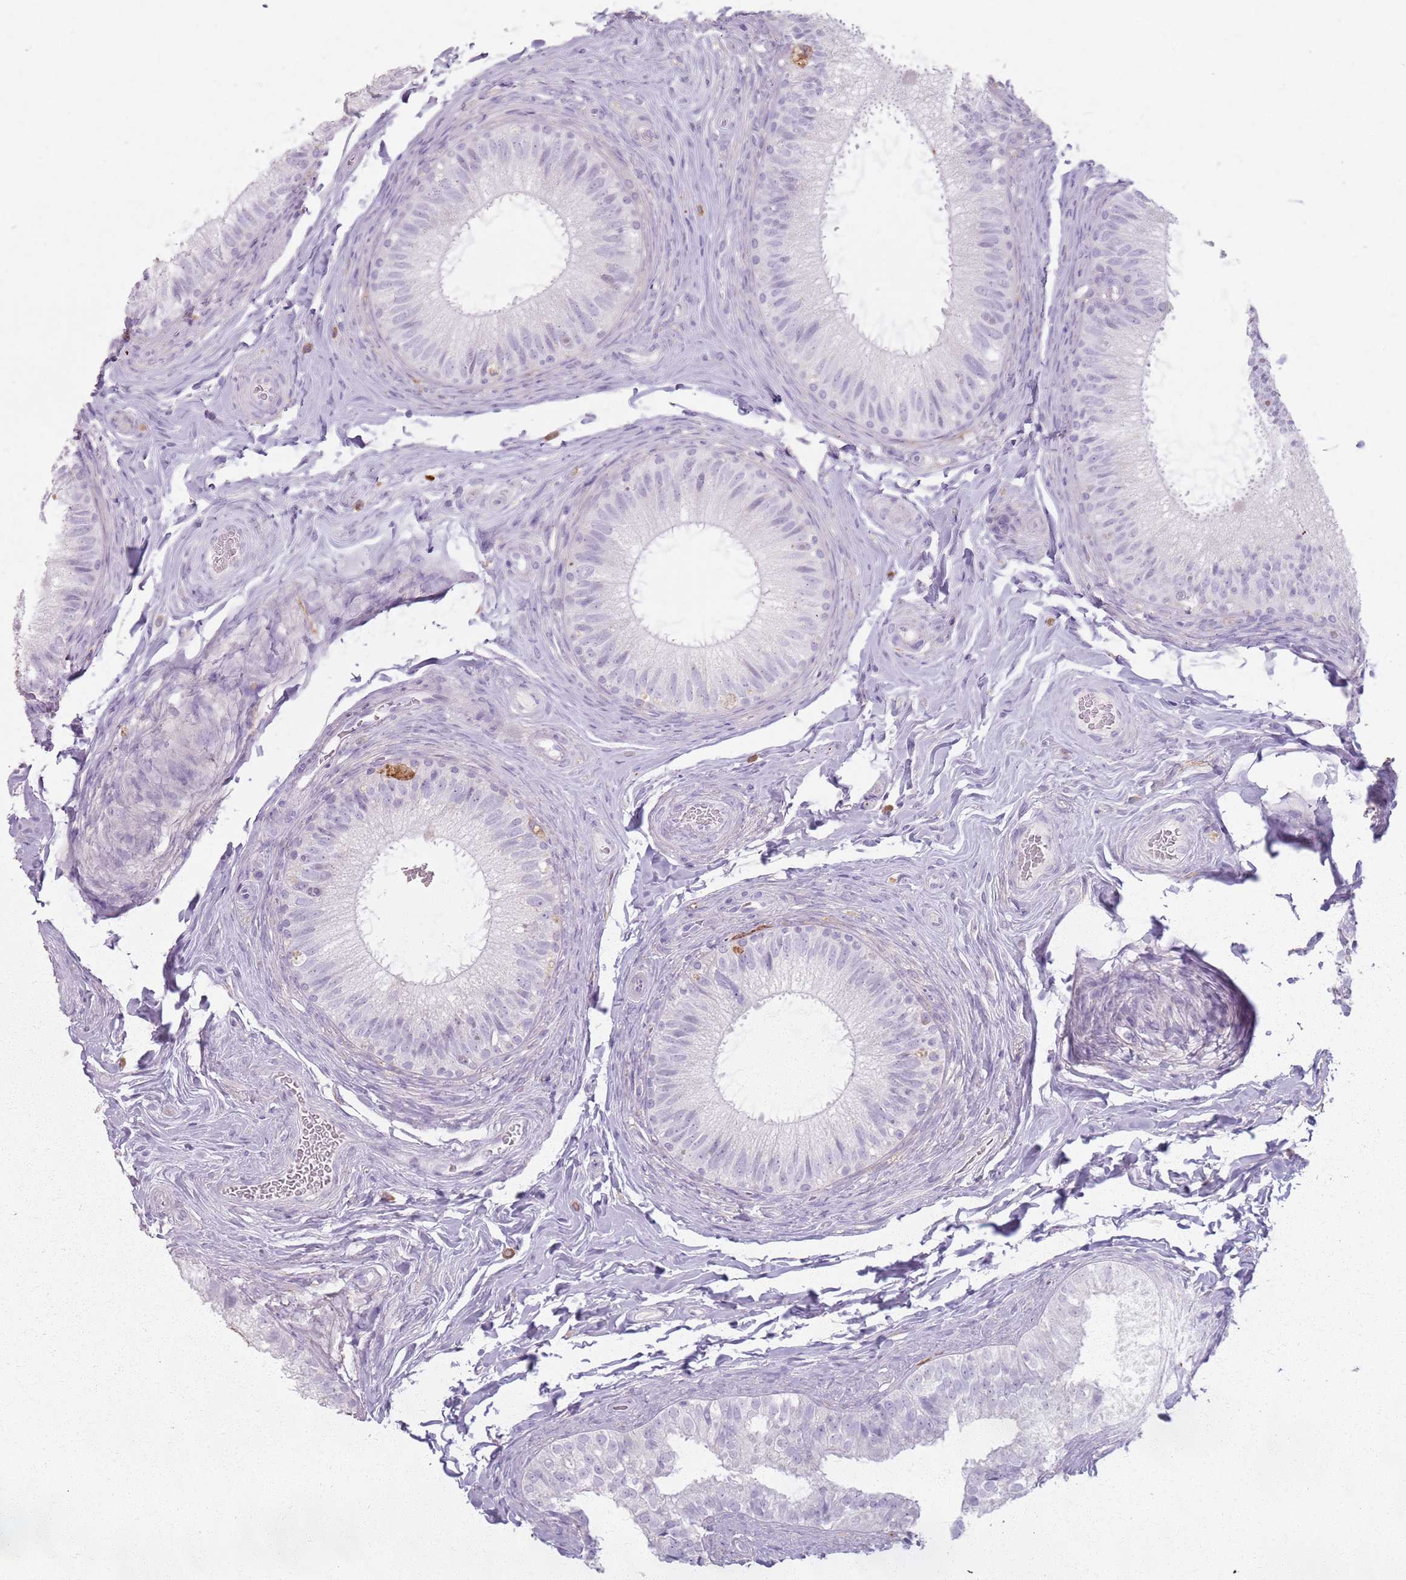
{"staining": {"intensity": "negative", "quantity": "none", "location": "none"}, "tissue": "epididymis", "cell_type": "Glandular cells", "image_type": "normal", "snomed": [{"axis": "morphology", "description": "Normal tissue, NOS"}, {"axis": "topography", "description": "Epididymis"}], "caption": "There is no significant expression in glandular cells of epididymis. (IHC, brightfield microscopy, high magnification).", "gene": "GDPGP1", "patient": {"sex": "male", "age": 49}}